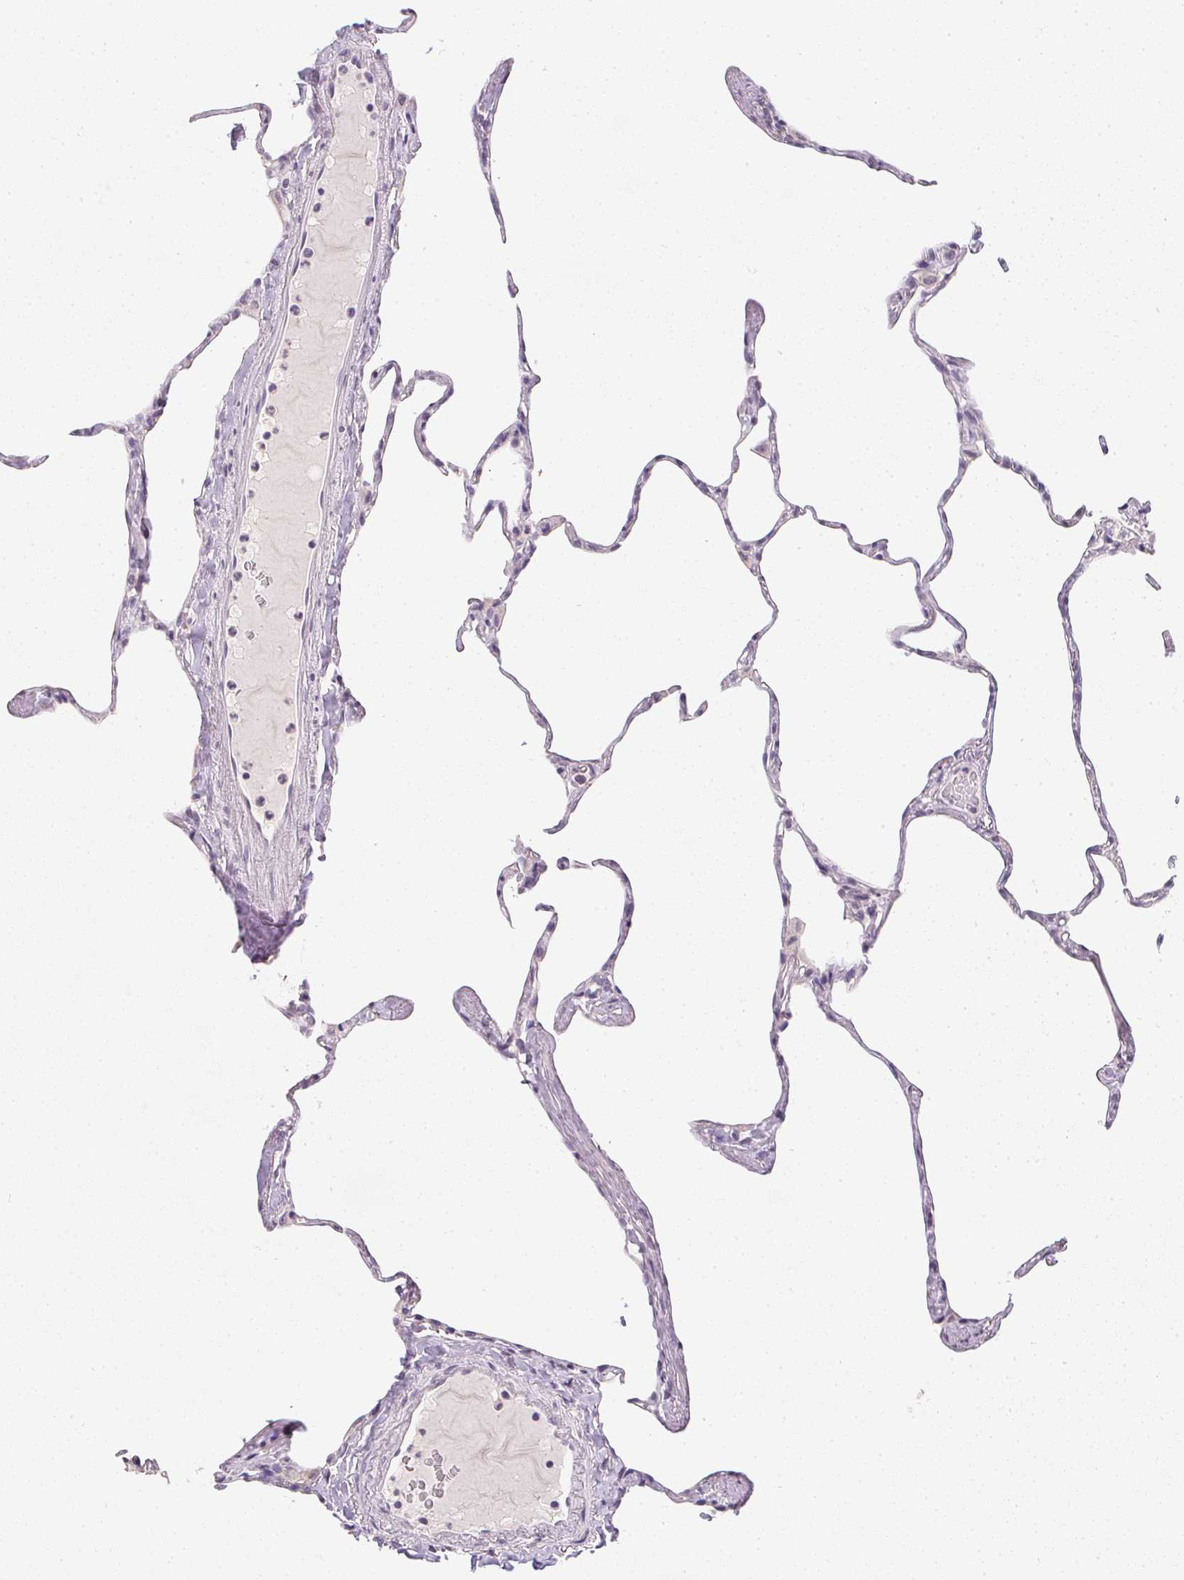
{"staining": {"intensity": "negative", "quantity": "none", "location": "none"}, "tissue": "lung", "cell_type": "Alveolar cells", "image_type": "normal", "snomed": [{"axis": "morphology", "description": "Normal tissue, NOS"}, {"axis": "topography", "description": "Lung"}], "caption": "DAB immunohistochemical staining of benign lung shows no significant expression in alveolar cells.", "gene": "PPY", "patient": {"sex": "male", "age": 65}}